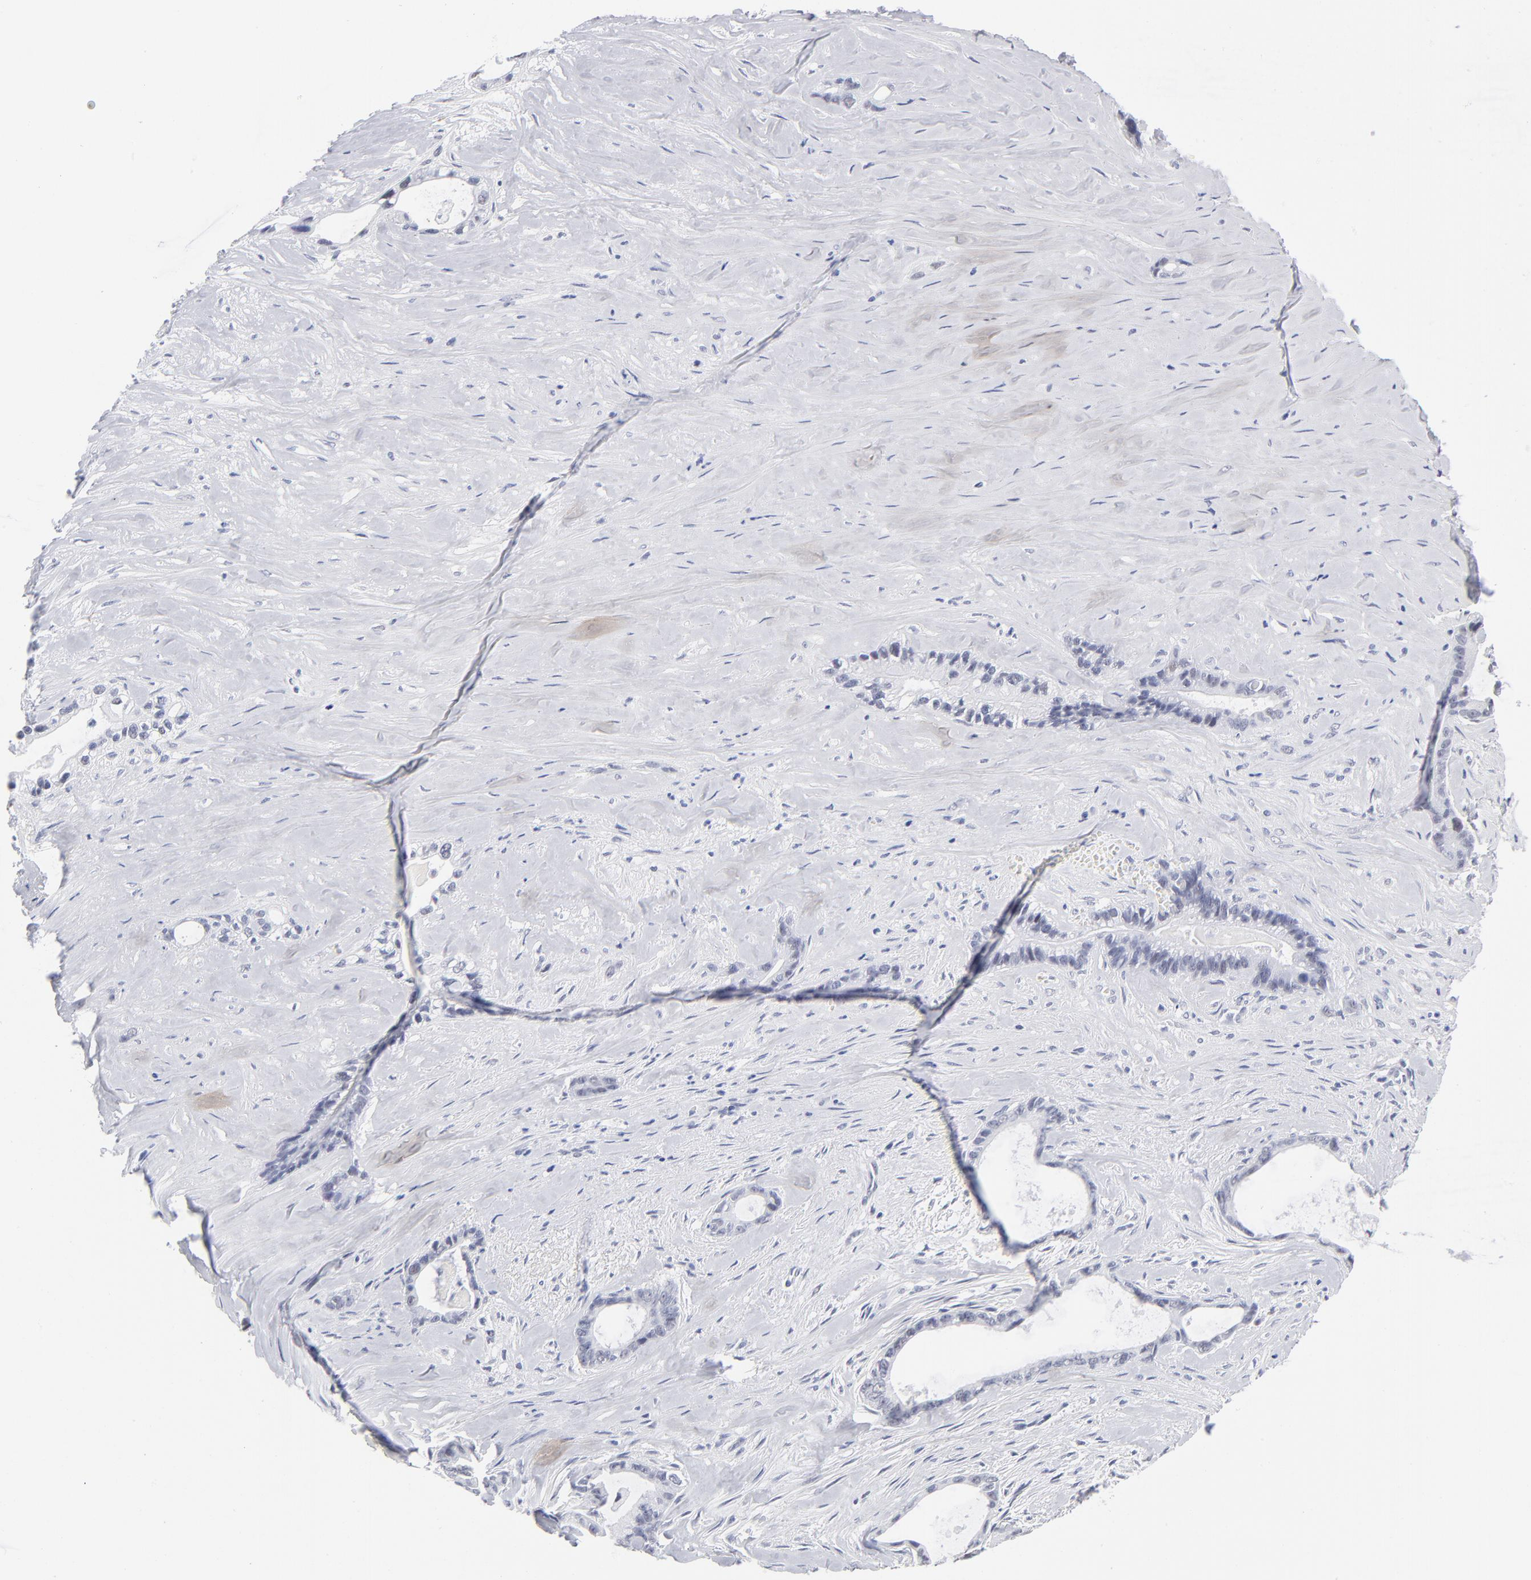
{"staining": {"intensity": "negative", "quantity": "none", "location": "none"}, "tissue": "liver cancer", "cell_type": "Tumor cells", "image_type": "cancer", "snomed": [{"axis": "morphology", "description": "Cholangiocarcinoma"}, {"axis": "topography", "description": "Liver"}], "caption": "High magnification brightfield microscopy of liver cancer stained with DAB (brown) and counterstained with hematoxylin (blue): tumor cells show no significant expression.", "gene": "SNRPB", "patient": {"sex": "female", "age": 55}}